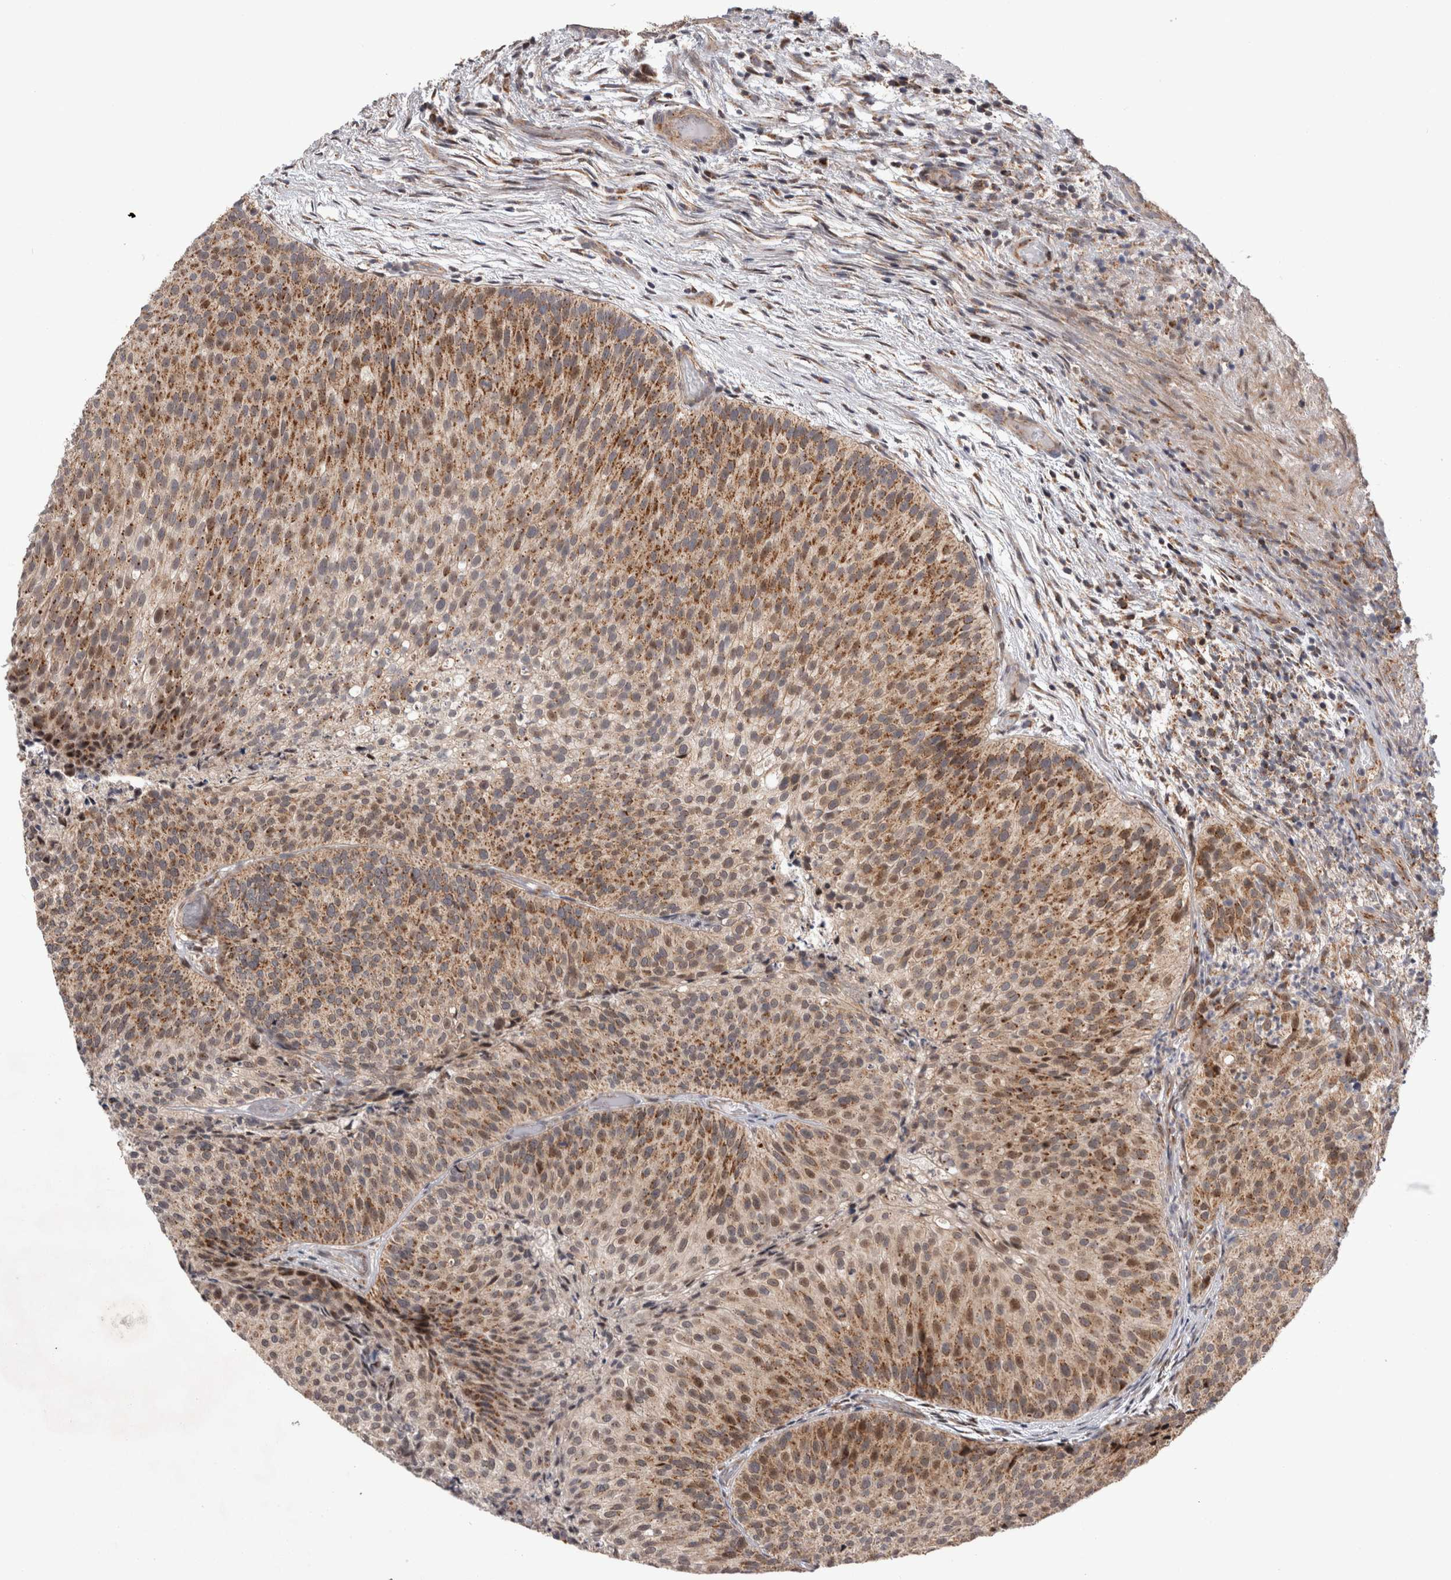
{"staining": {"intensity": "moderate", "quantity": ">75%", "location": "cytoplasmic/membranous"}, "tissue": "urothelial cancer", "cell_type": "Tumor cells", "image_type": "cancer", "snomed": [{"axis": "morphology", "description": "Urothelial carcinoma, Low grade"}, {"axis": "topography", "description": "Urinary bladder"}], "caption": "There is medium levels of moderate cytoplasmic/membranous staining in tumor cells of urothelial carcinoma (low-grade), as demonstrated by immunohistochemical staining (brown color).", "gene": "MRPL37", "patient": {"sex": "male", "age": 86}}